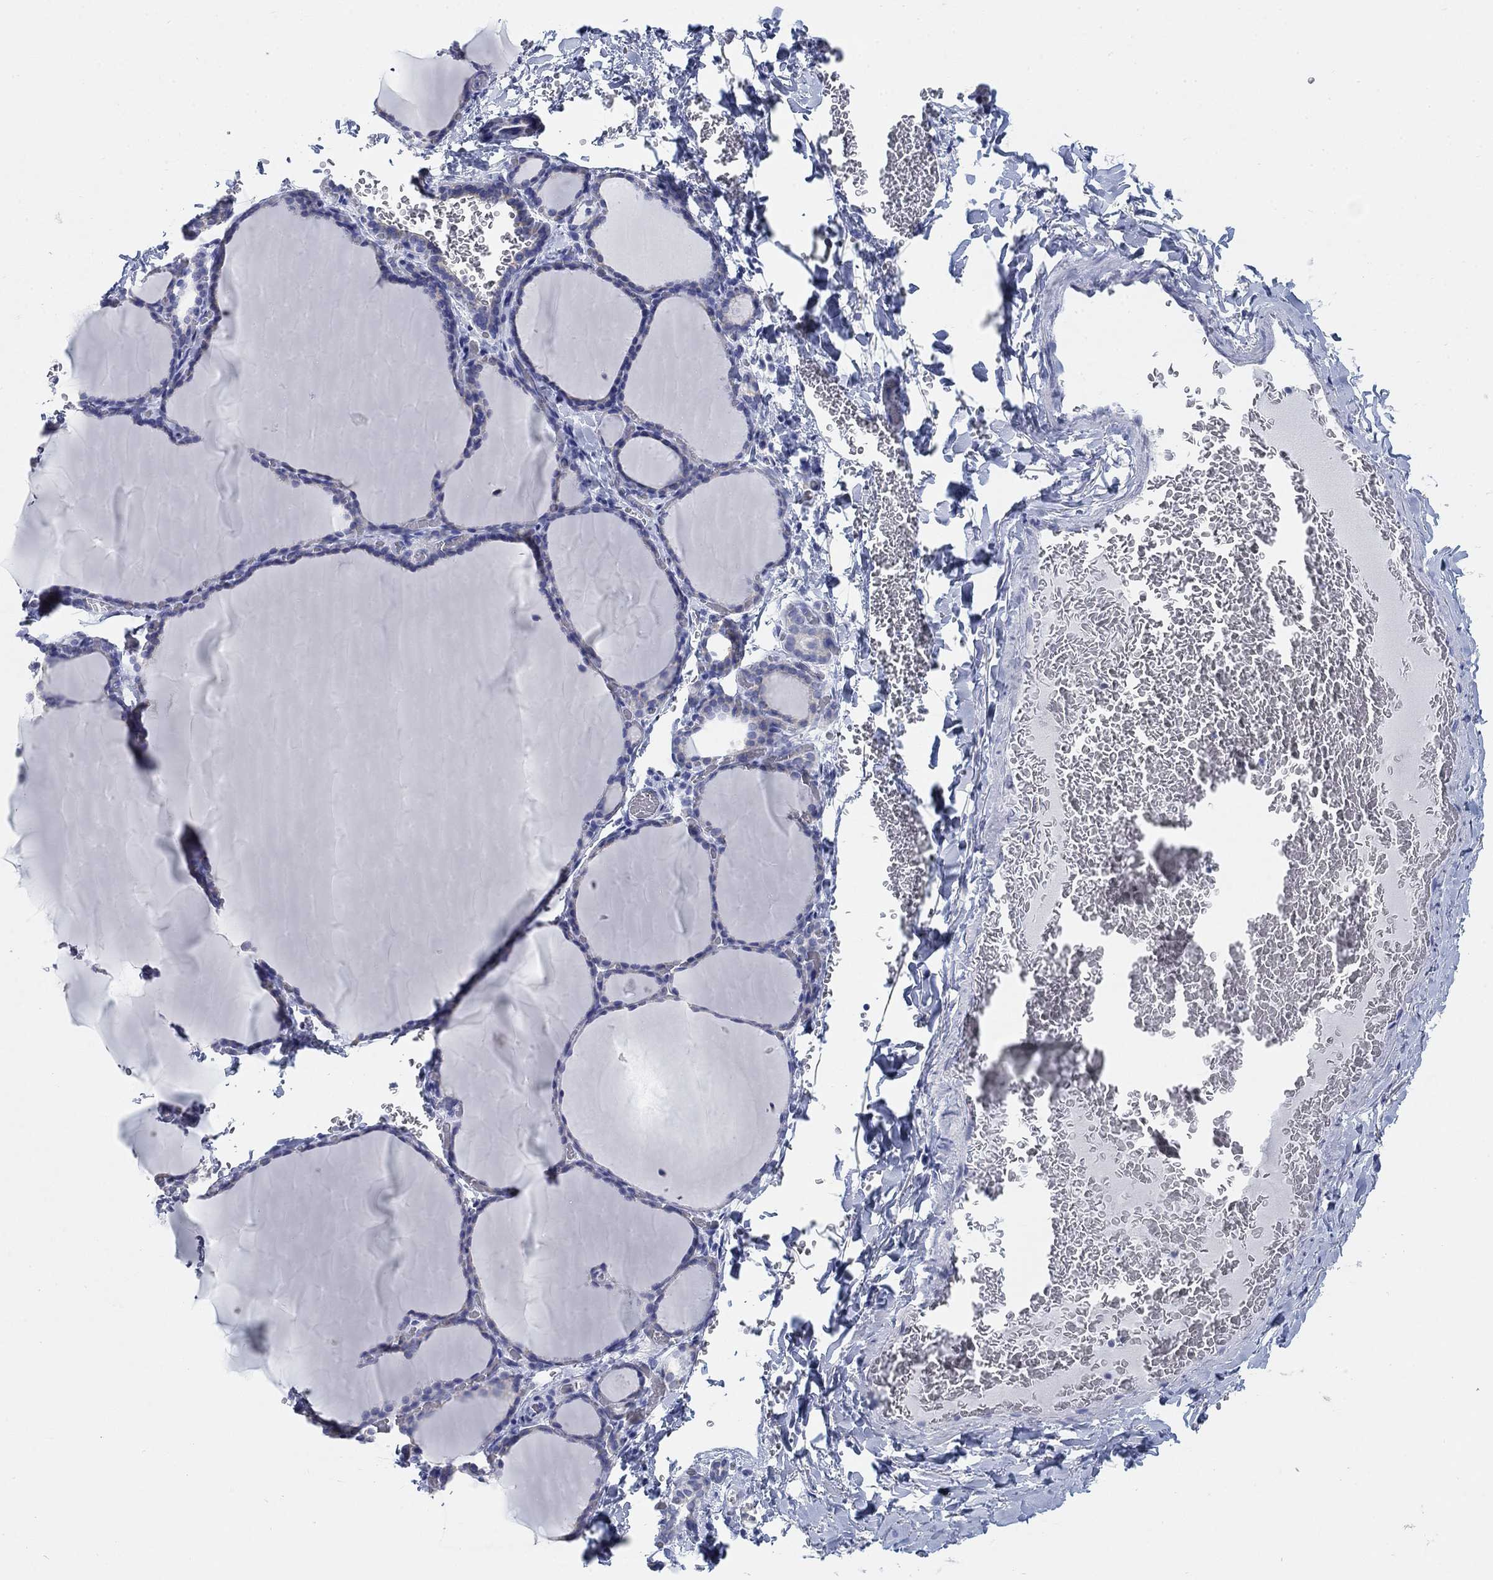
{"staining": {"intensity": "negative", "quantity": "none", "location": "none"}, "tissue": "thyroid gland", "cell_type": "Glandular cells", "image_type": "normal", "snomed": [{"axis": "morphology", "description": "Normal tissue, NOS"}, {"axis": "morphology", "description": "Hyperplasia, NOS"}, {"axis": "topography", "description": "Thyroid gland"}], "caption": "There is no significant expression in glandular cells of thyroid gland. The staining is performed using DAB (3,3'-diaminobenzidine) brown chromogen with nuclei counter-stained in using hematoxylin.", "gene": "SCCPDH", "patient": {"sex": "female", "age": 27}}